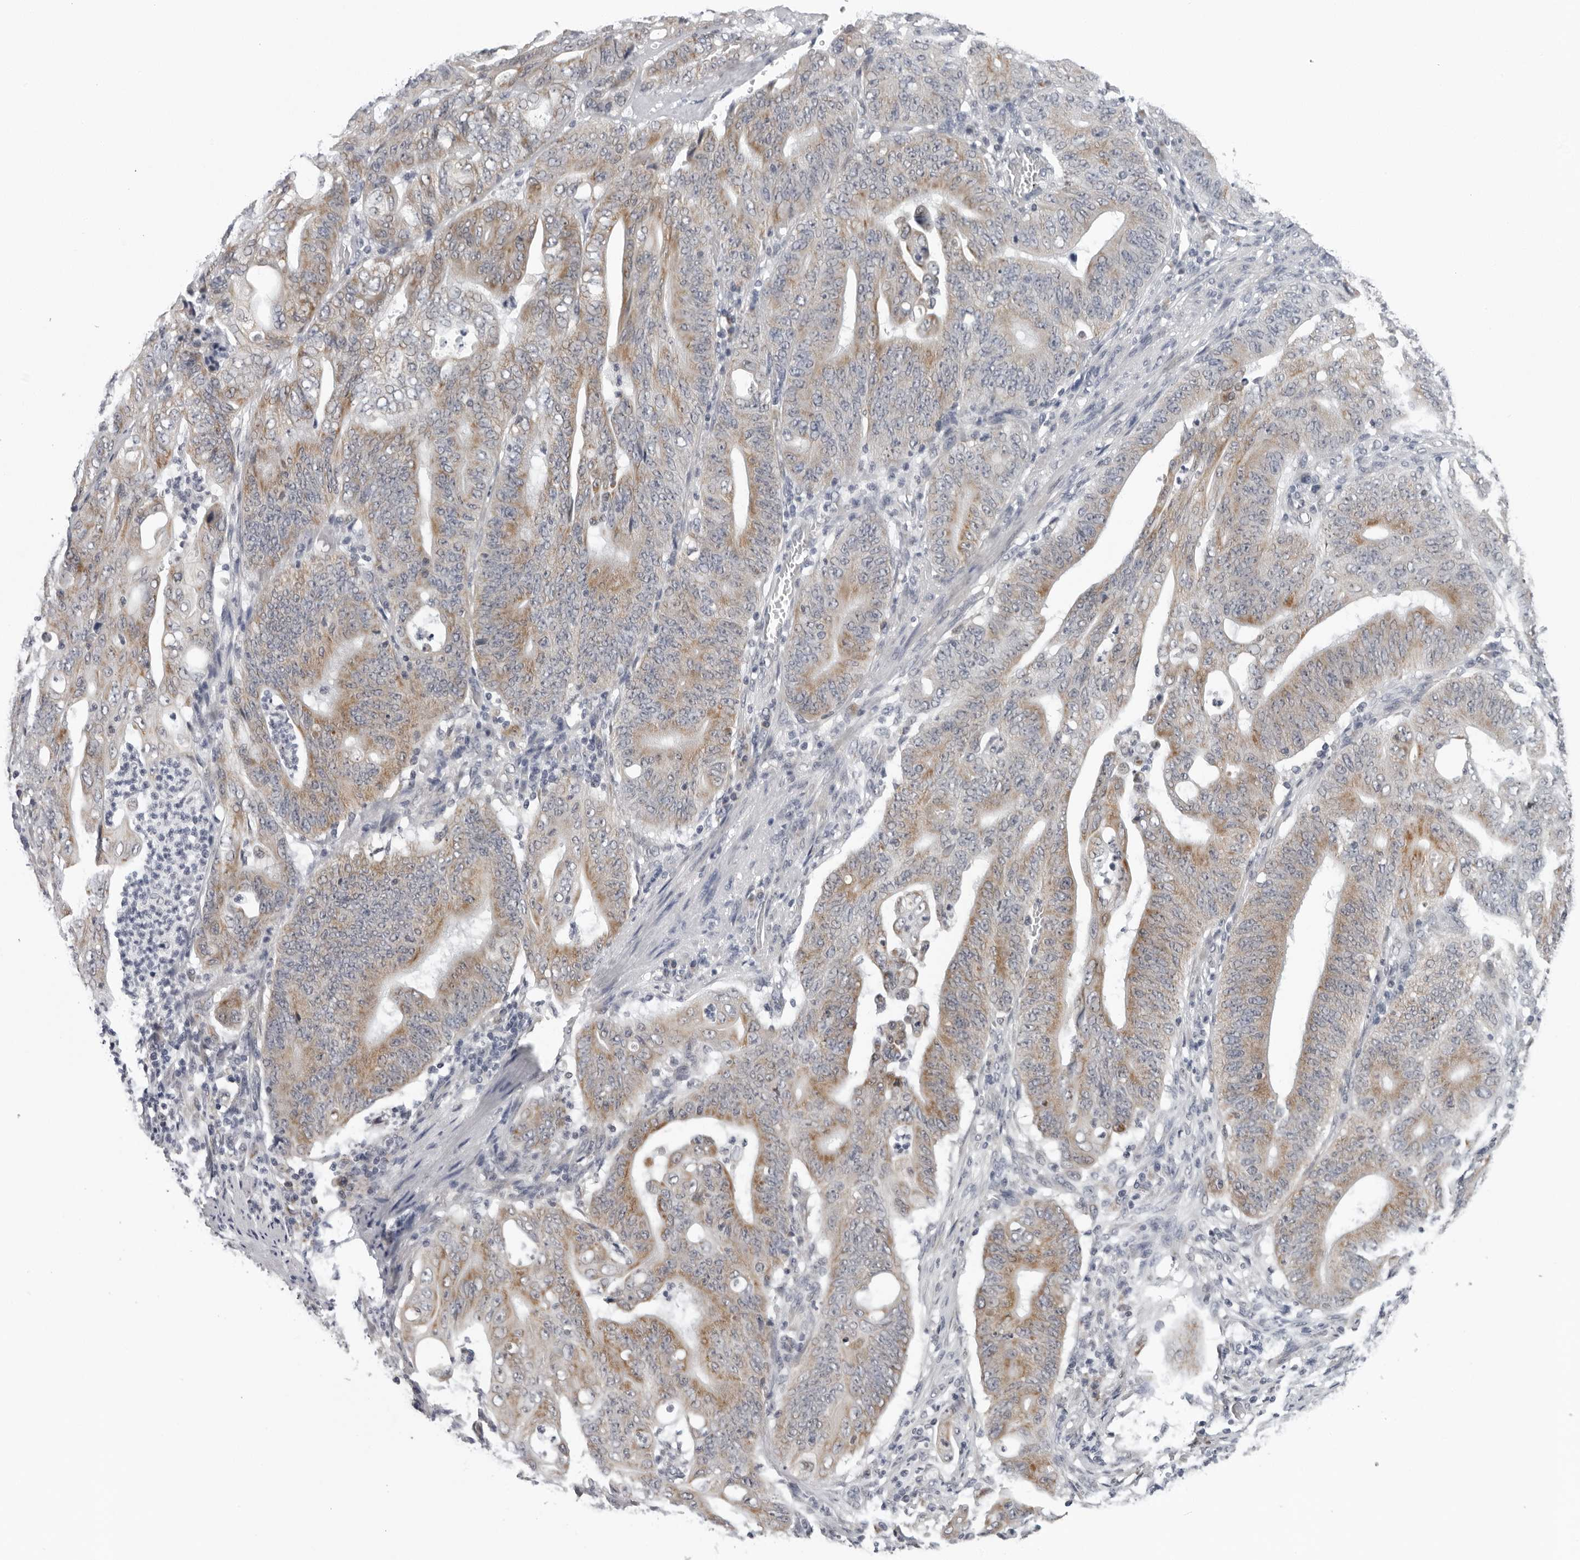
{"staining": {"intensity": "moderate", "quantity": ">75%", "location": "cytoplasmic/membranous"}, "tissue": "stomach cancer", "cell_type": "Tumor cells", "image_type": "cancer", "snomed": [{"axis": "morphology", "description": "Adenocarcinoma, NOS"}, {"axis": "topography", "description": "Stomach"}], "caption": "This photomicrograph reveals adenocarcinoma (stomach) stained with immunohistochemistry (IHC) to label a protein in brown. The cytoplasmic/membranous of tumor cells show moderate positivity for the protein. Nuclei are counter-stained blue.", "gene": "CPT2", "patient": {"sex": "female", "age": 73}}